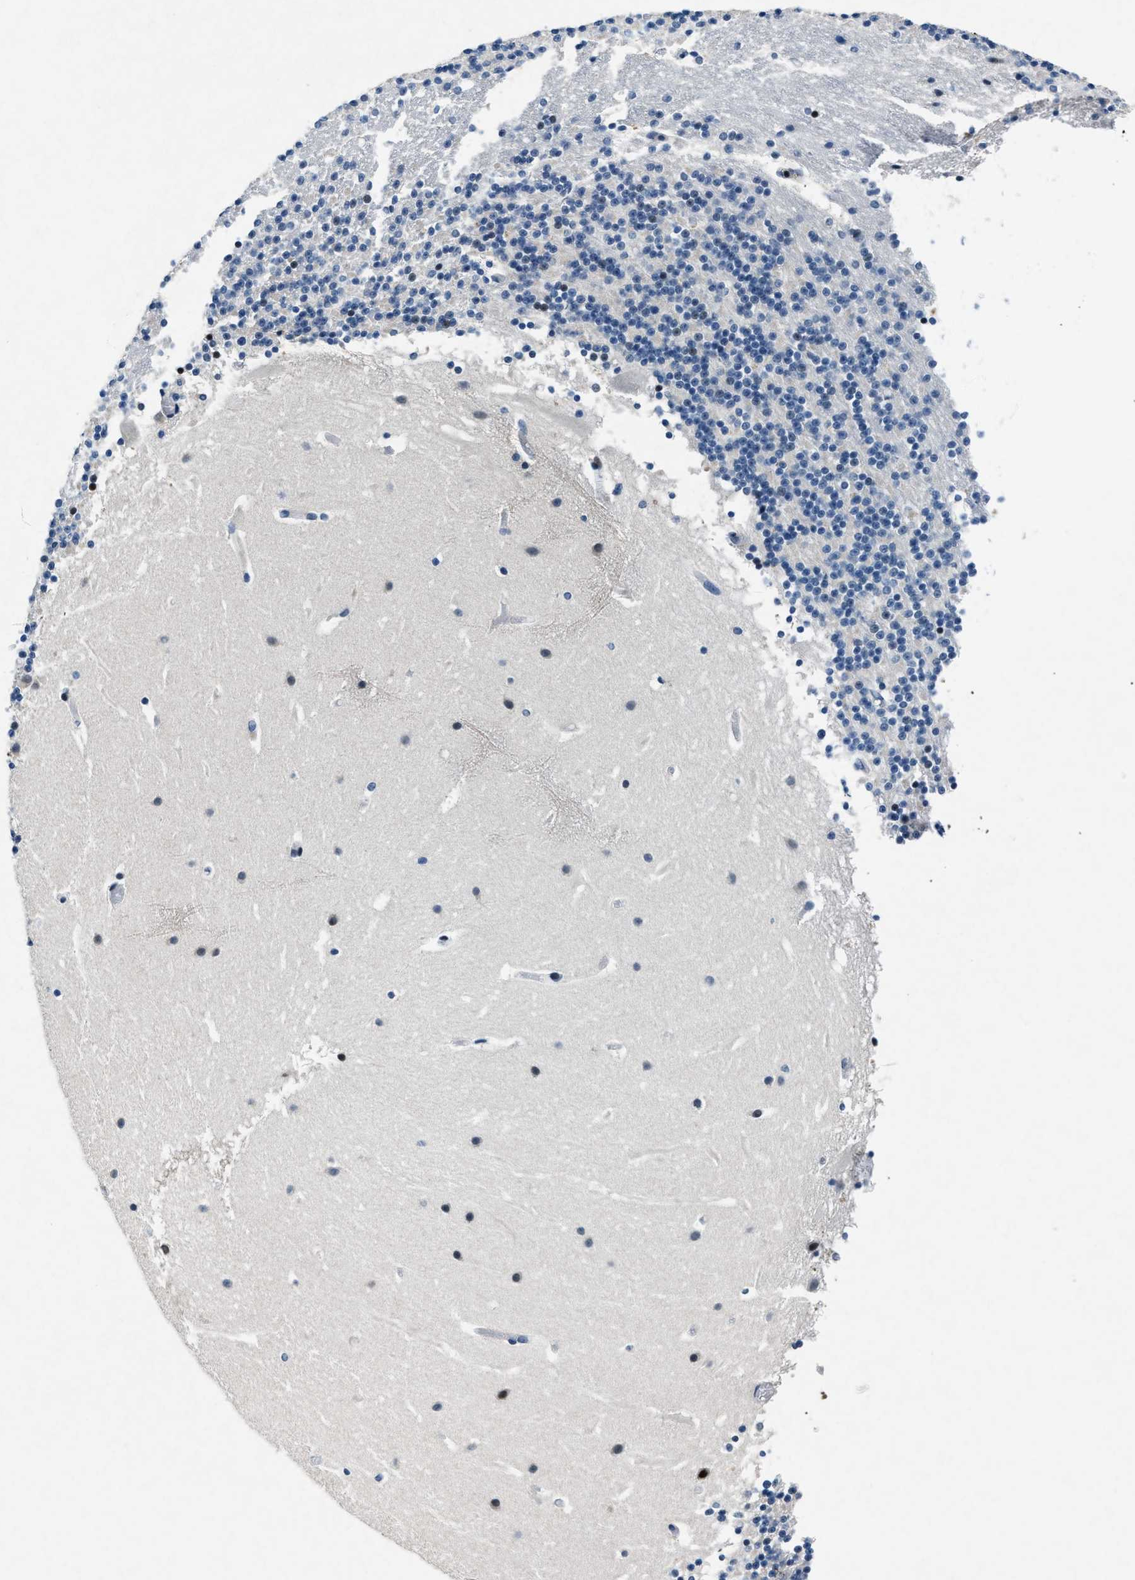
{"staining": {"intensity": "weak", "quantity": "25%-75%", "location": "nuclear"}, "tissue": "cerebellum", "cell_type": "Cells in granular layer", "image_type": "normal", "snomed": [{"axis": "morphology", "description": "Normal tissue, NOS"}, {"axis": "topography", "description": "Cerebellum"}], "caption": "Protein expression analysis of benign cerebellum exhibits weak nuclear positivity in about 25%-75% of cells in granular layer.", "gene": "PHLDA1", "patient": {"sex": "male", "age": 45}}